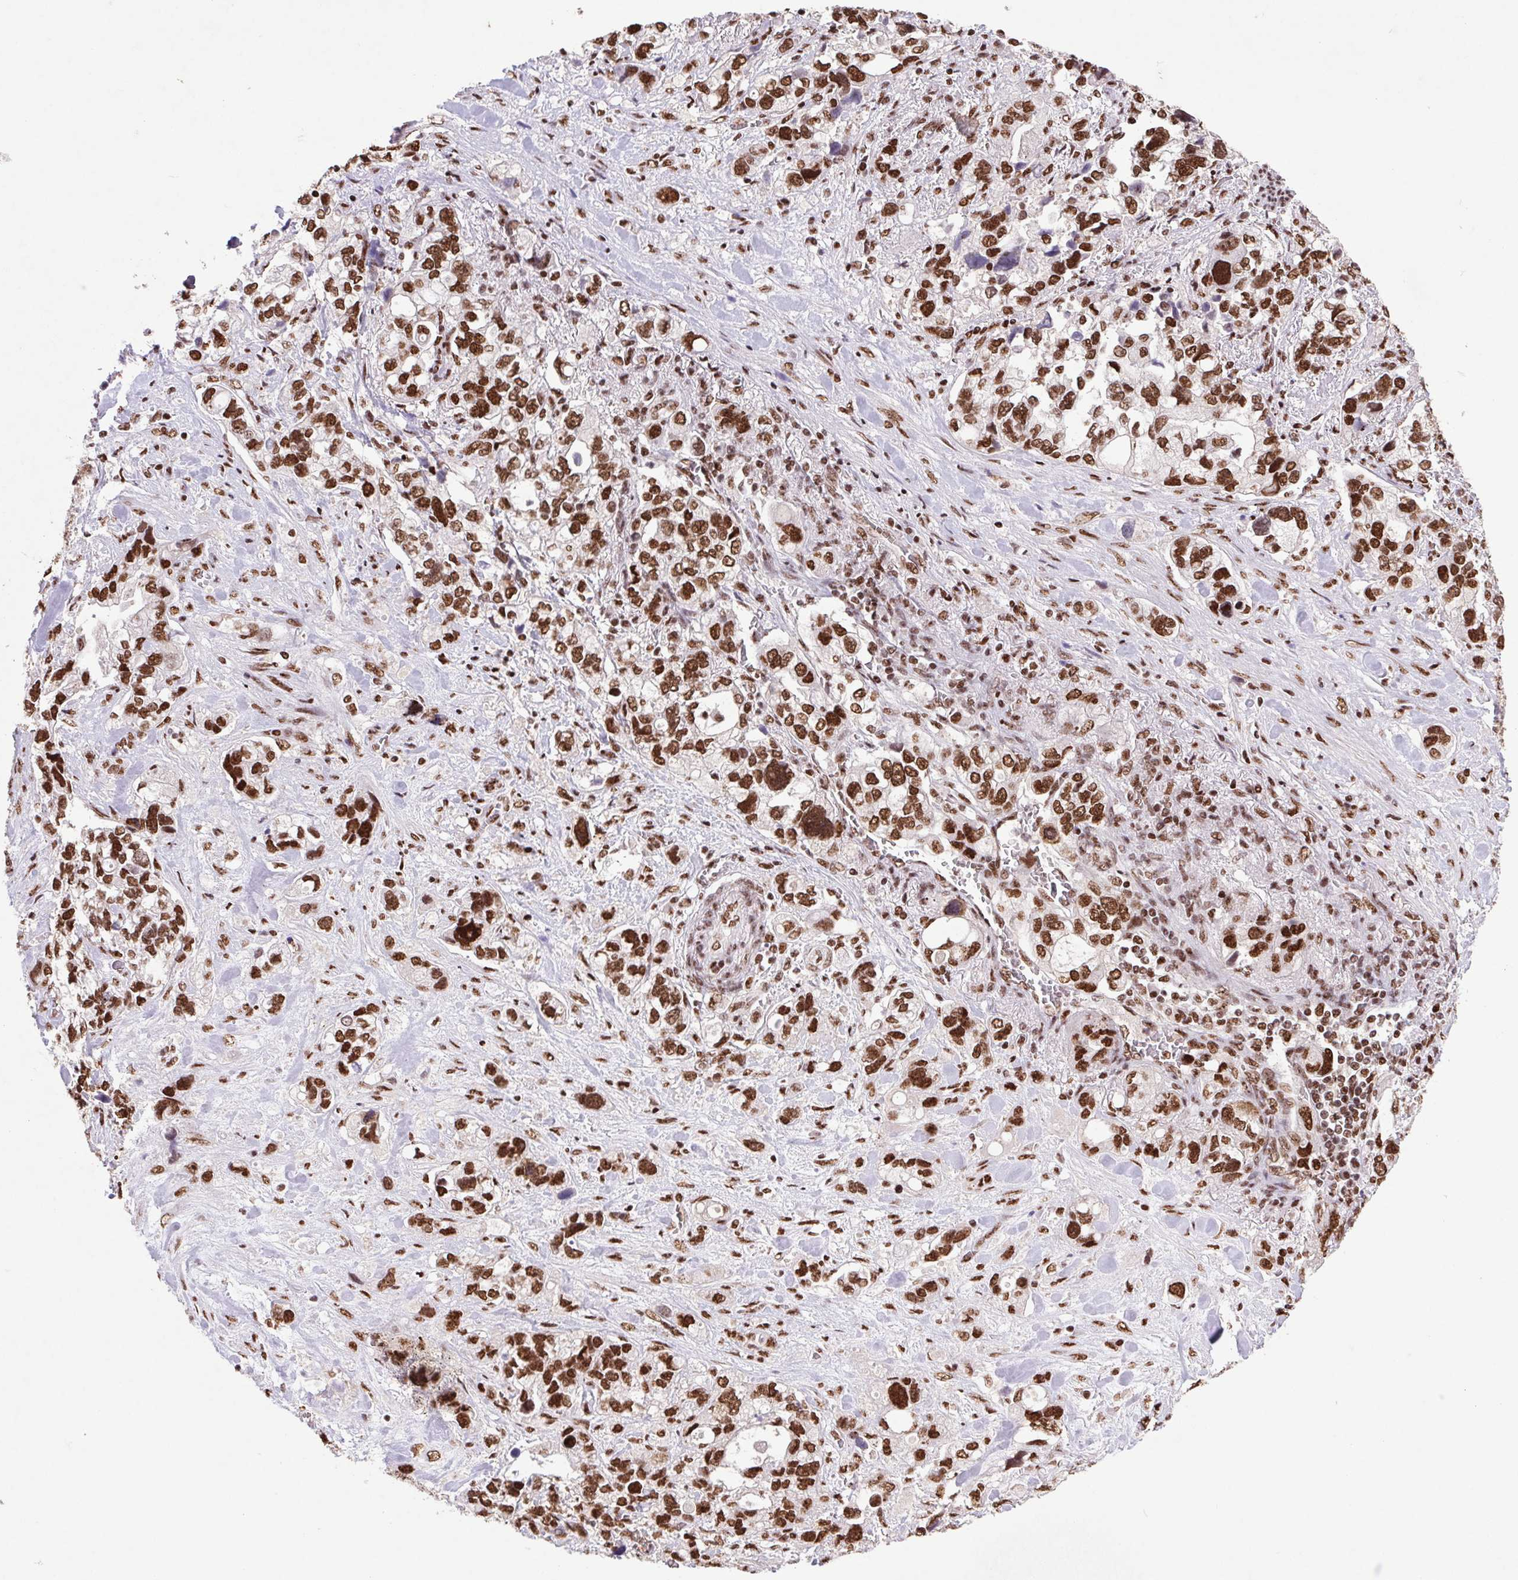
{"staining": {"intensity": "strong", "quantity": ">75%", "location": "nuclear"}, "tissue": "stomach cancer", "cell_type": "Tumor cells", "image_type": "cancer", "snomed": [{"axis": "morphology", "description": "Adenocarcinoma, NOS"}, {"axis": "topography", "description": "Stomach, upper"}], "caption": "The photomicrograph displays a brown stain indicating the presence of a protein in the nuclear of tumor cells in stomach adenocarcinoma. Using DAB (3,3'-diaminobenzidine) (brown) and hematoxylin (blue) stains, captured at high magnification using brightfield microscopy.", "gene": "LDLRAD4", "patient": {"sex": "female", "age": 81}}